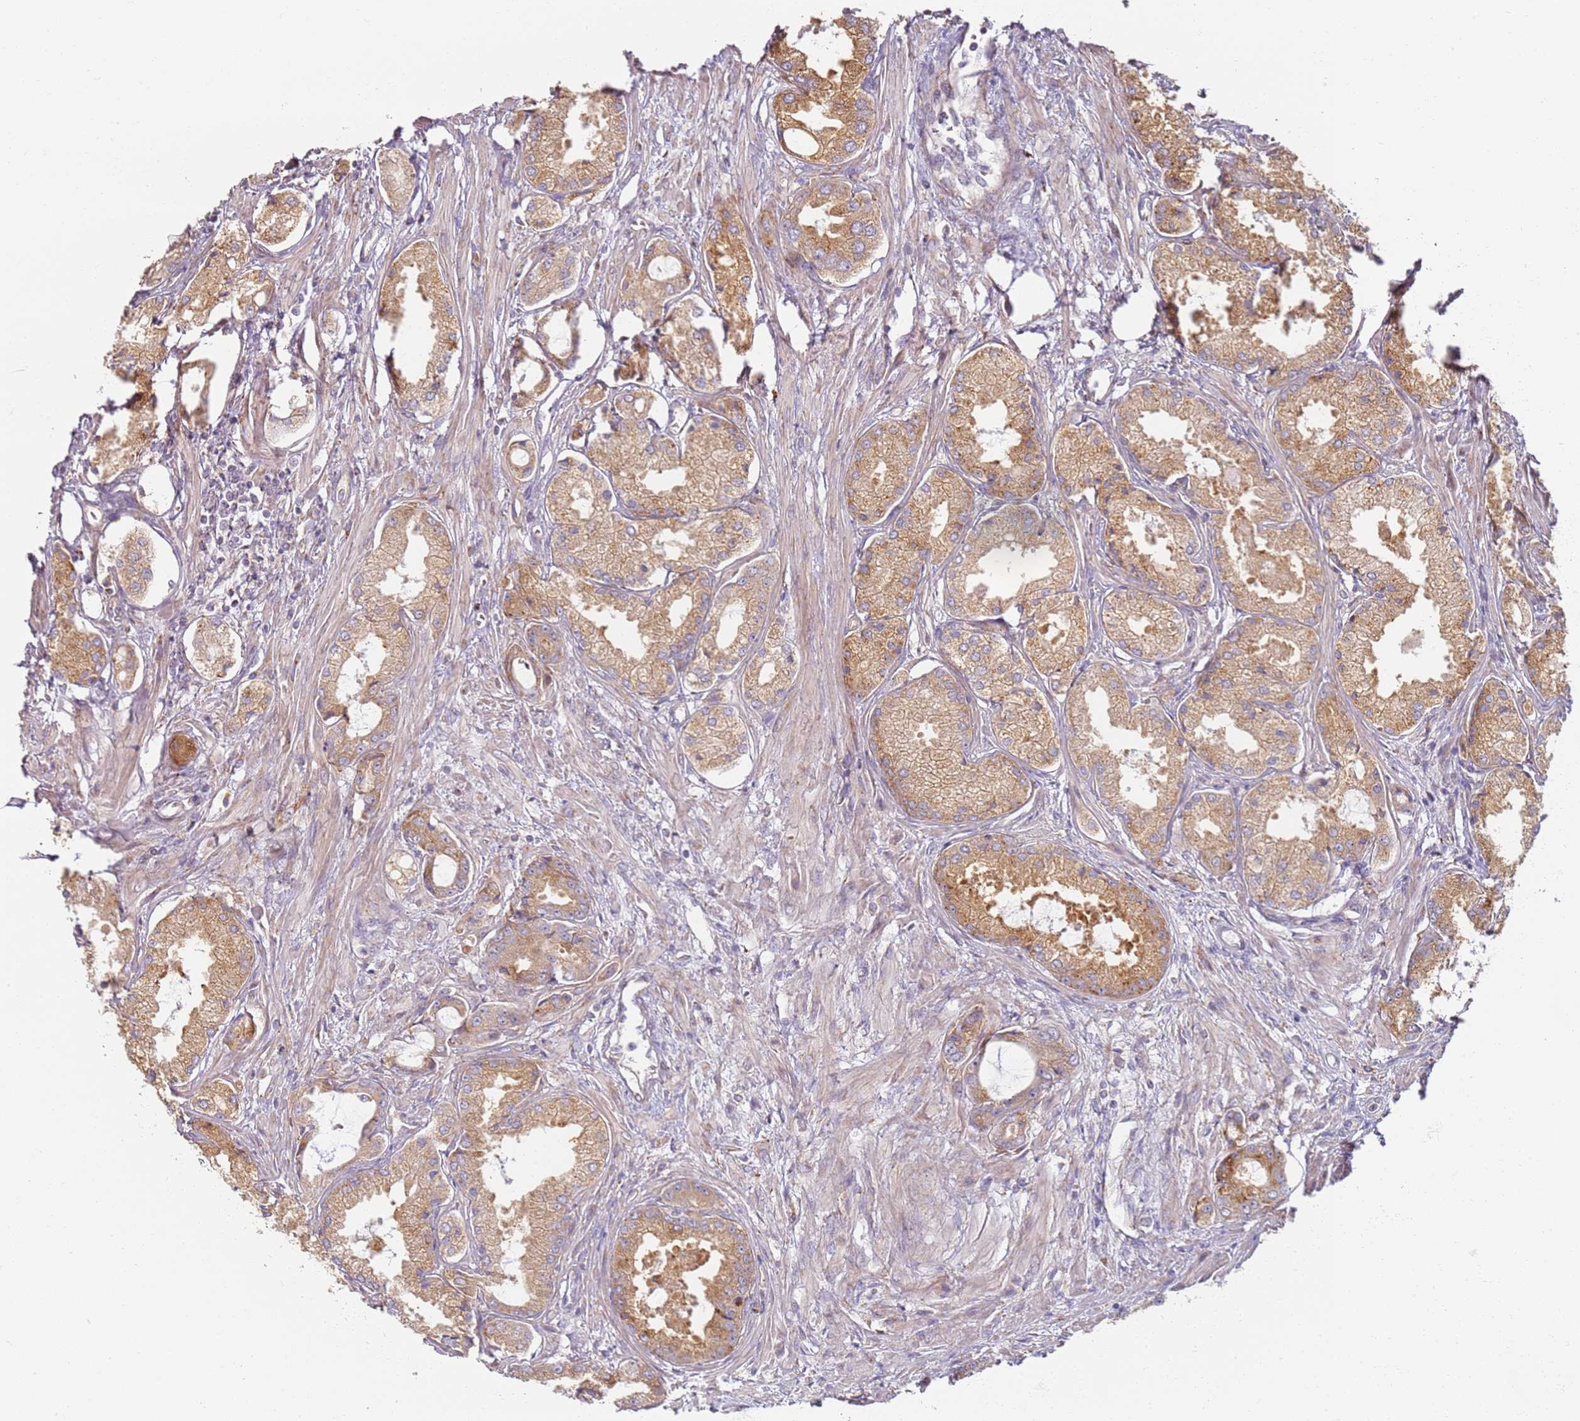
{"staining": {"intensity": "moderate", "quantity": ">75%", "location": "cytoplasmic/membranous"}, "tissue": "prostate cancer", "cell_type": "Tumor cells", "image_type": "cancer", "snomed": [{"axis": "morphology", "description": "Adenocarcinoma, Low grade"}, {"axis": "topography", "description": "Prostate"}], "caption": "Prostate adenocarcinoma (low-grade) stained with a protein marker exhibits moderate staining in tumor cells.", "gene": "PROKR2", "patient": {"sex": "male", "age": 68}}